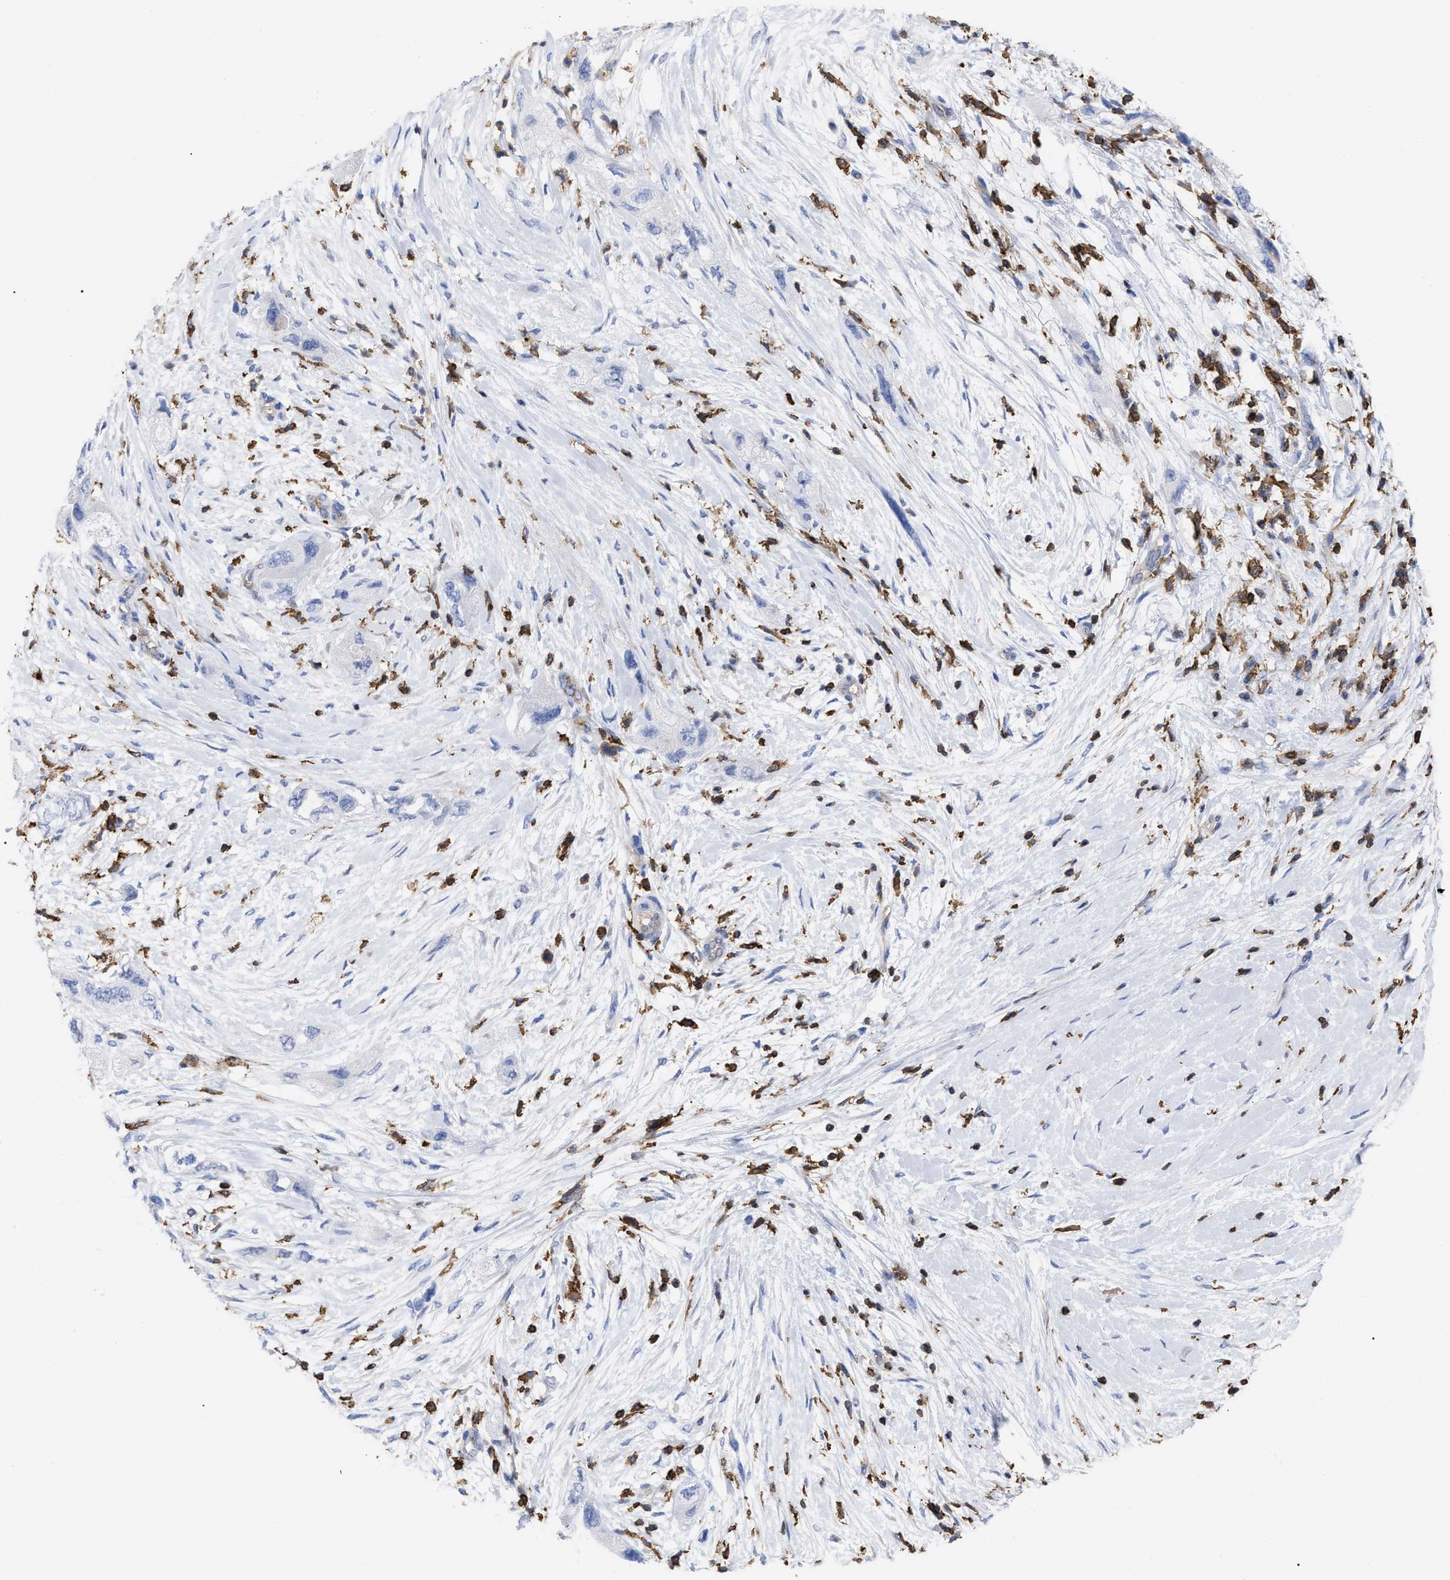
{"staining": {"intensity": "negative", "quantity": "none", "location": "none"}, "tissue": "pancreatic cancer", "cell_type": "Tumor cells", "image_type": "cancer", "snomed": [{"axis": "morphology", "description": "Adenocarcinoma, NOS"}, {"axis": "topography", "description": "Pancreas"}], "caption": "Tumor cells are negative for brown protein staining in pancreatic cancer (adenocarcinoma).", "gene": "HCLS1", "patient": {"sex": "female", "age": 73}}